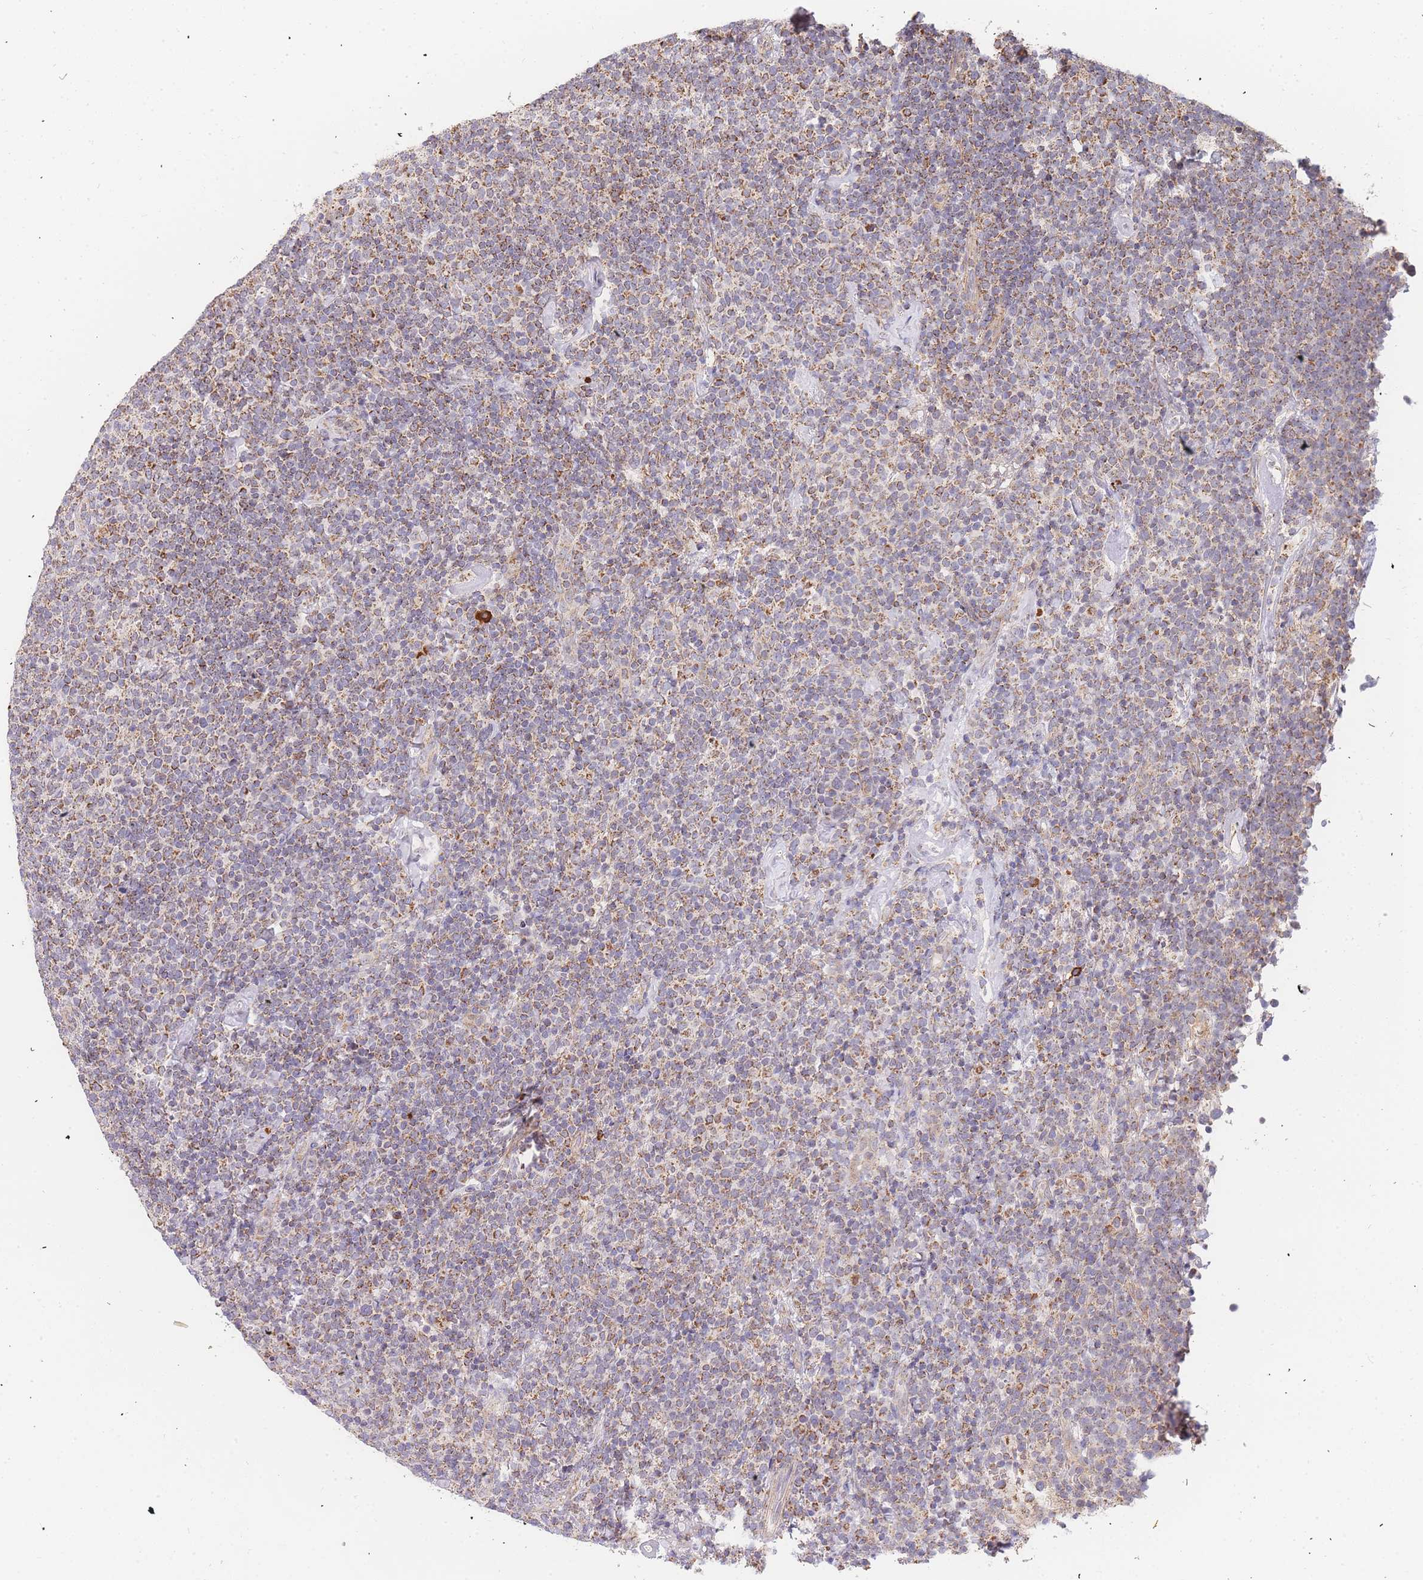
{"staining": {"intensity": "moderate", "quantity": ">75%", "location": "cytoplasmic/membranous"}, "tissue": "lymphoma", "cell_type": "Tumor cells", "image_type": "cancer", "snomed": [{"axis": "morphology", "description": "Malignant lymphoma, non-Hodgkin's type, High grade"}, {"axis": "topography", "description": "Lymph node"}], "caption": "Lymphoma stained for a protein reveals moderate cytoplasmic/membranous positivity in tumor cells.", "gene": "ADCY9", "patient": {"sex": "male", "age": 61}}